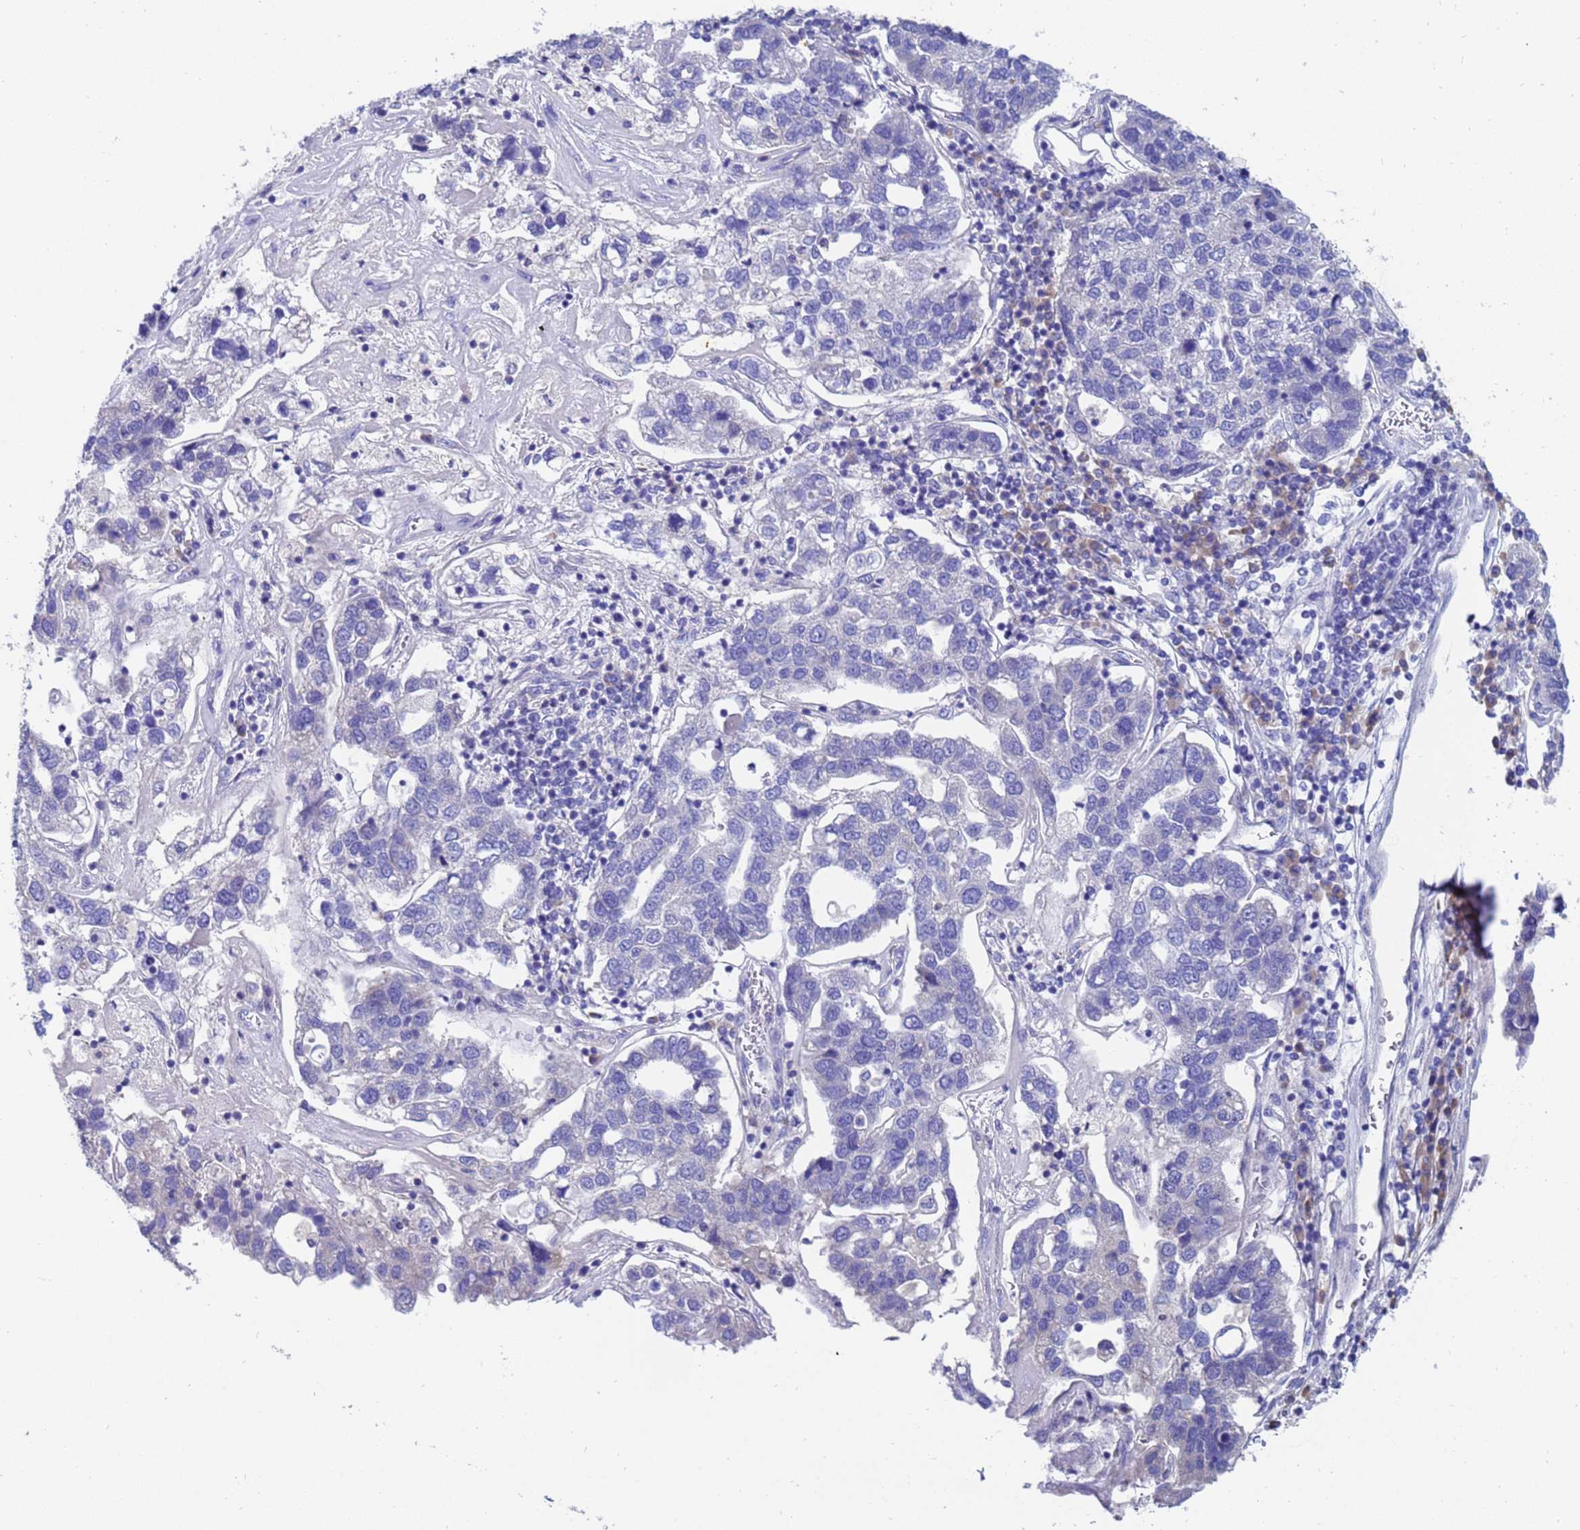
{"staining": {"intensity": "negative", "quantity": "none", "location": "none"}, "tissue": "pancreatic cancer", "cell_type": "Tumor cells", "image_type": "cancer", "snomed": [{"axis": "morphology", "description": "Adenocarcinoma, NOS"}, {"axis": "topography", "description": "Pancreas"}], "caption": "Immunohistochemistry (IHC) of pancreatic cancer displays no expression in tumor cells.", "gene": "UBE2O", "patient": {"sex": "female", "age": 61}}